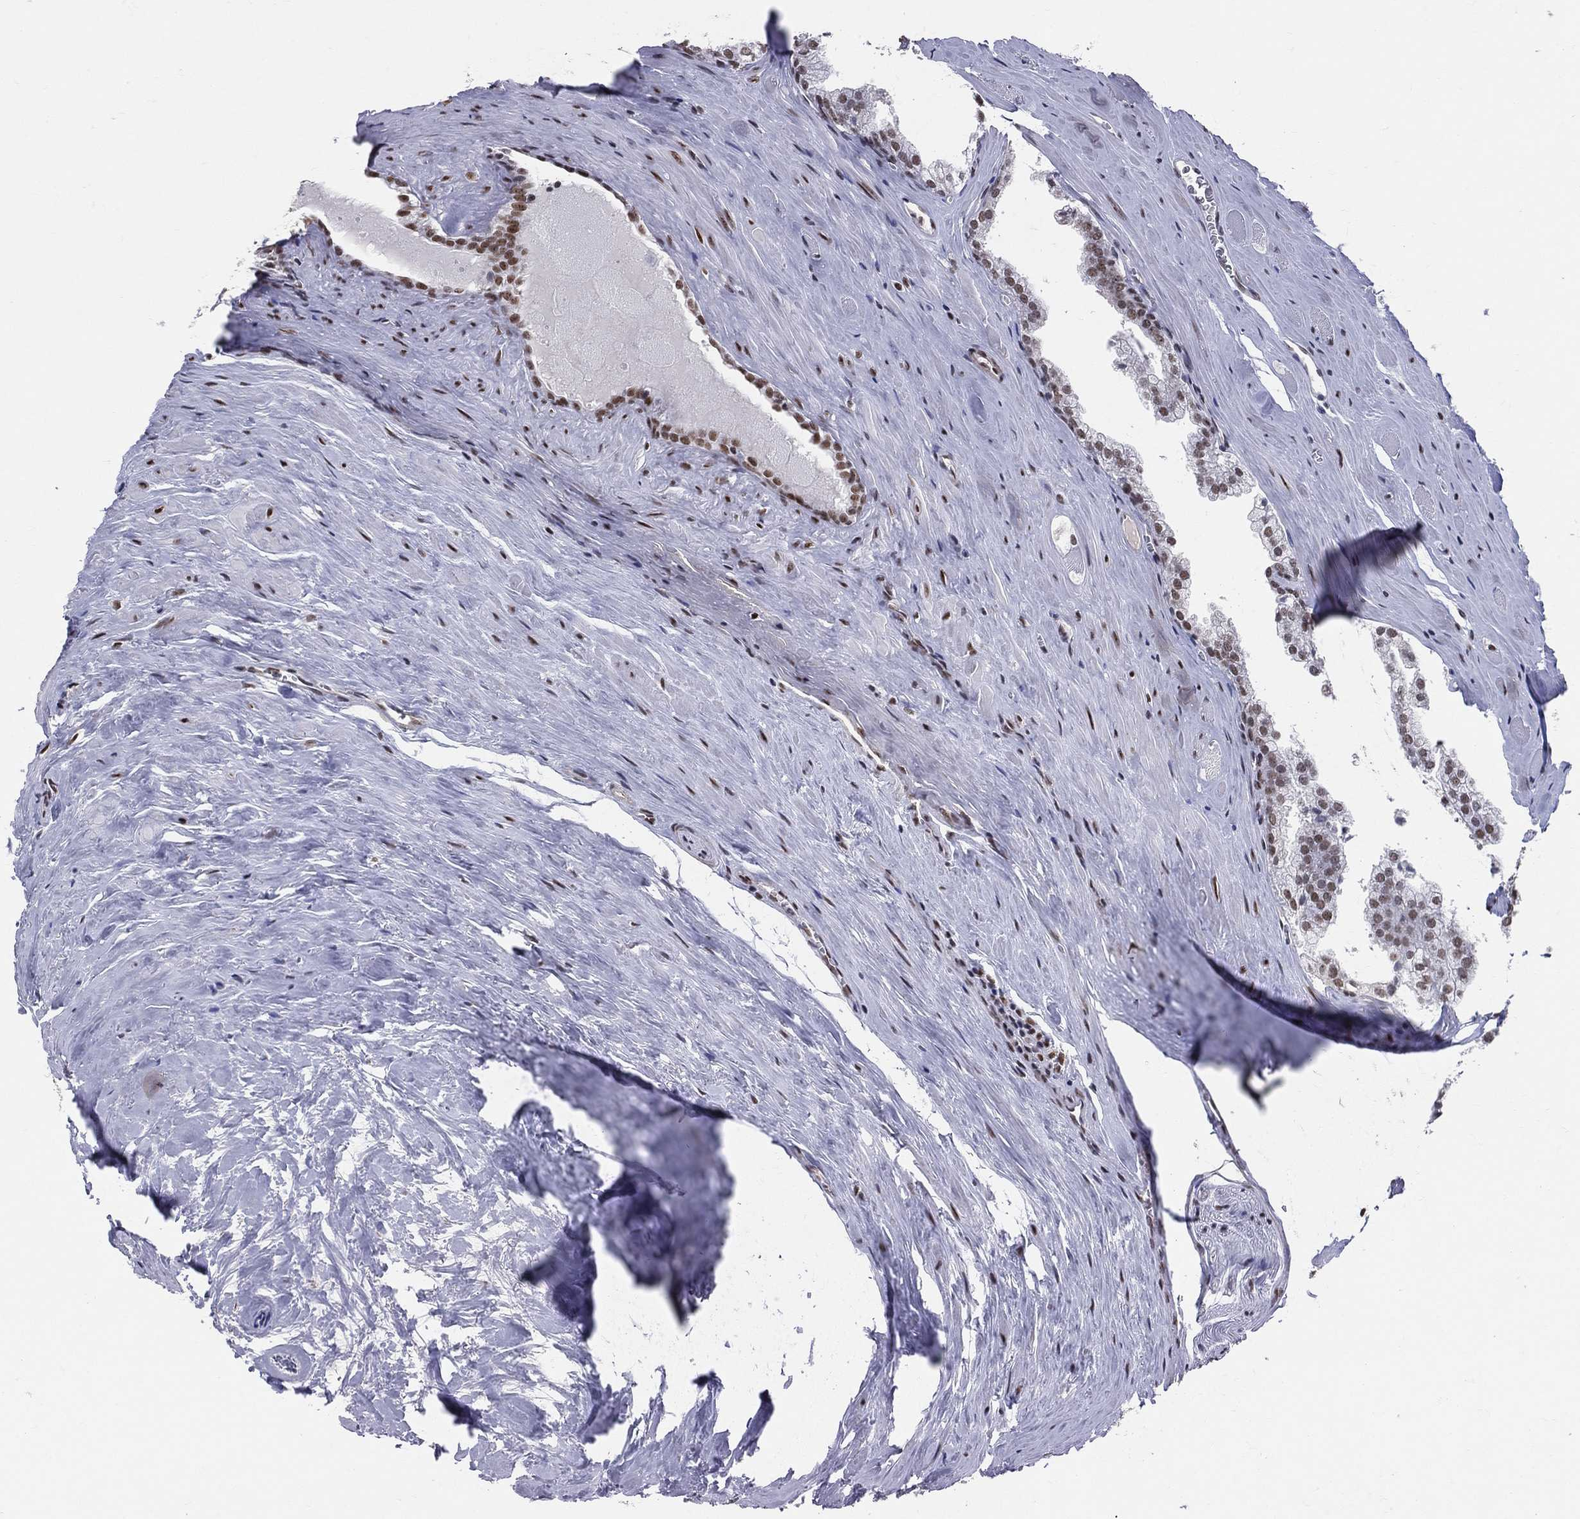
{"staining": {"intensity": "strong", "quantity": "<25%", "location": "nuclear"}, "tissue": "prostate cancer", "cell_type": "Tumor cells", "image_type": "cancer", "snomed": [{"axis": "morphology", "description": "Adenocarcinoma, NOS"}, {"axis": "topography", "description": "Prostate"}], "caption": "Protein expression by IHC displays strong nuclear expression in approximately <25% of tumor cells in prostate cancer.", "gene": "CDK7", "patient": {"sex": "male", "age": 72}}